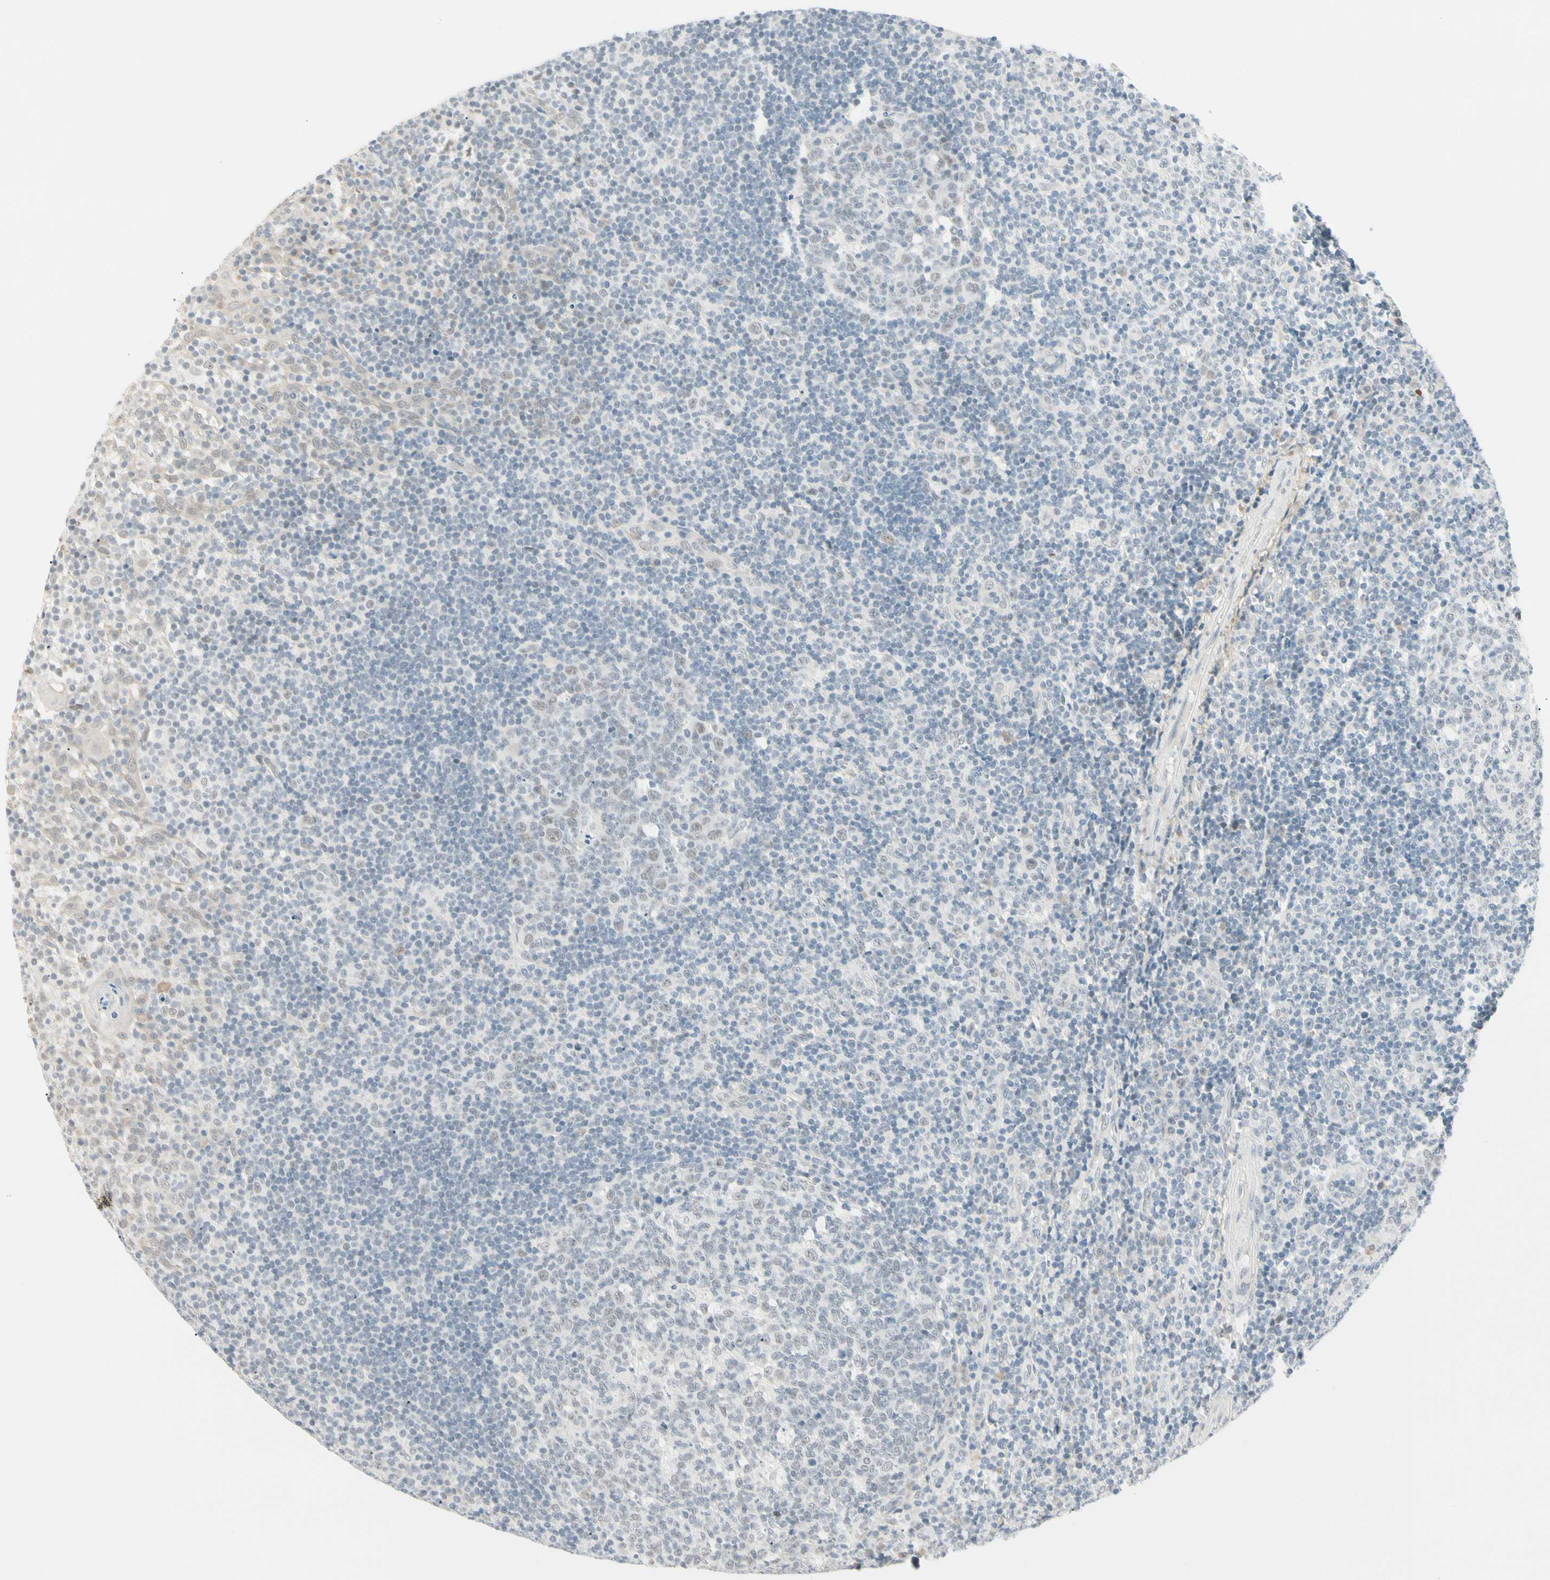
{"staining": {"intensity": "negative", "quantity": "none", "location": "none"}, "tissue": "tonsil", "cell_type": "Germinal center cells", "image_type": "normal", "snomed": [{"axis": "morphology", "description": "Normal tissue, NOS"}, {"axis": "topography", "description": "Tonsil"}], "caption": "Photomicrograph shows no significant protein expression in germinal center cells of unremarkable tonsil. Brightfield microscopy of immunohistochemistry stained with DAB (3,3'-diaminobenzidine) (brown) and hematoxylin (blue), captured at high magnification.", "gene": "ASPN", "patient": {"sex": "female", "age": 40}}